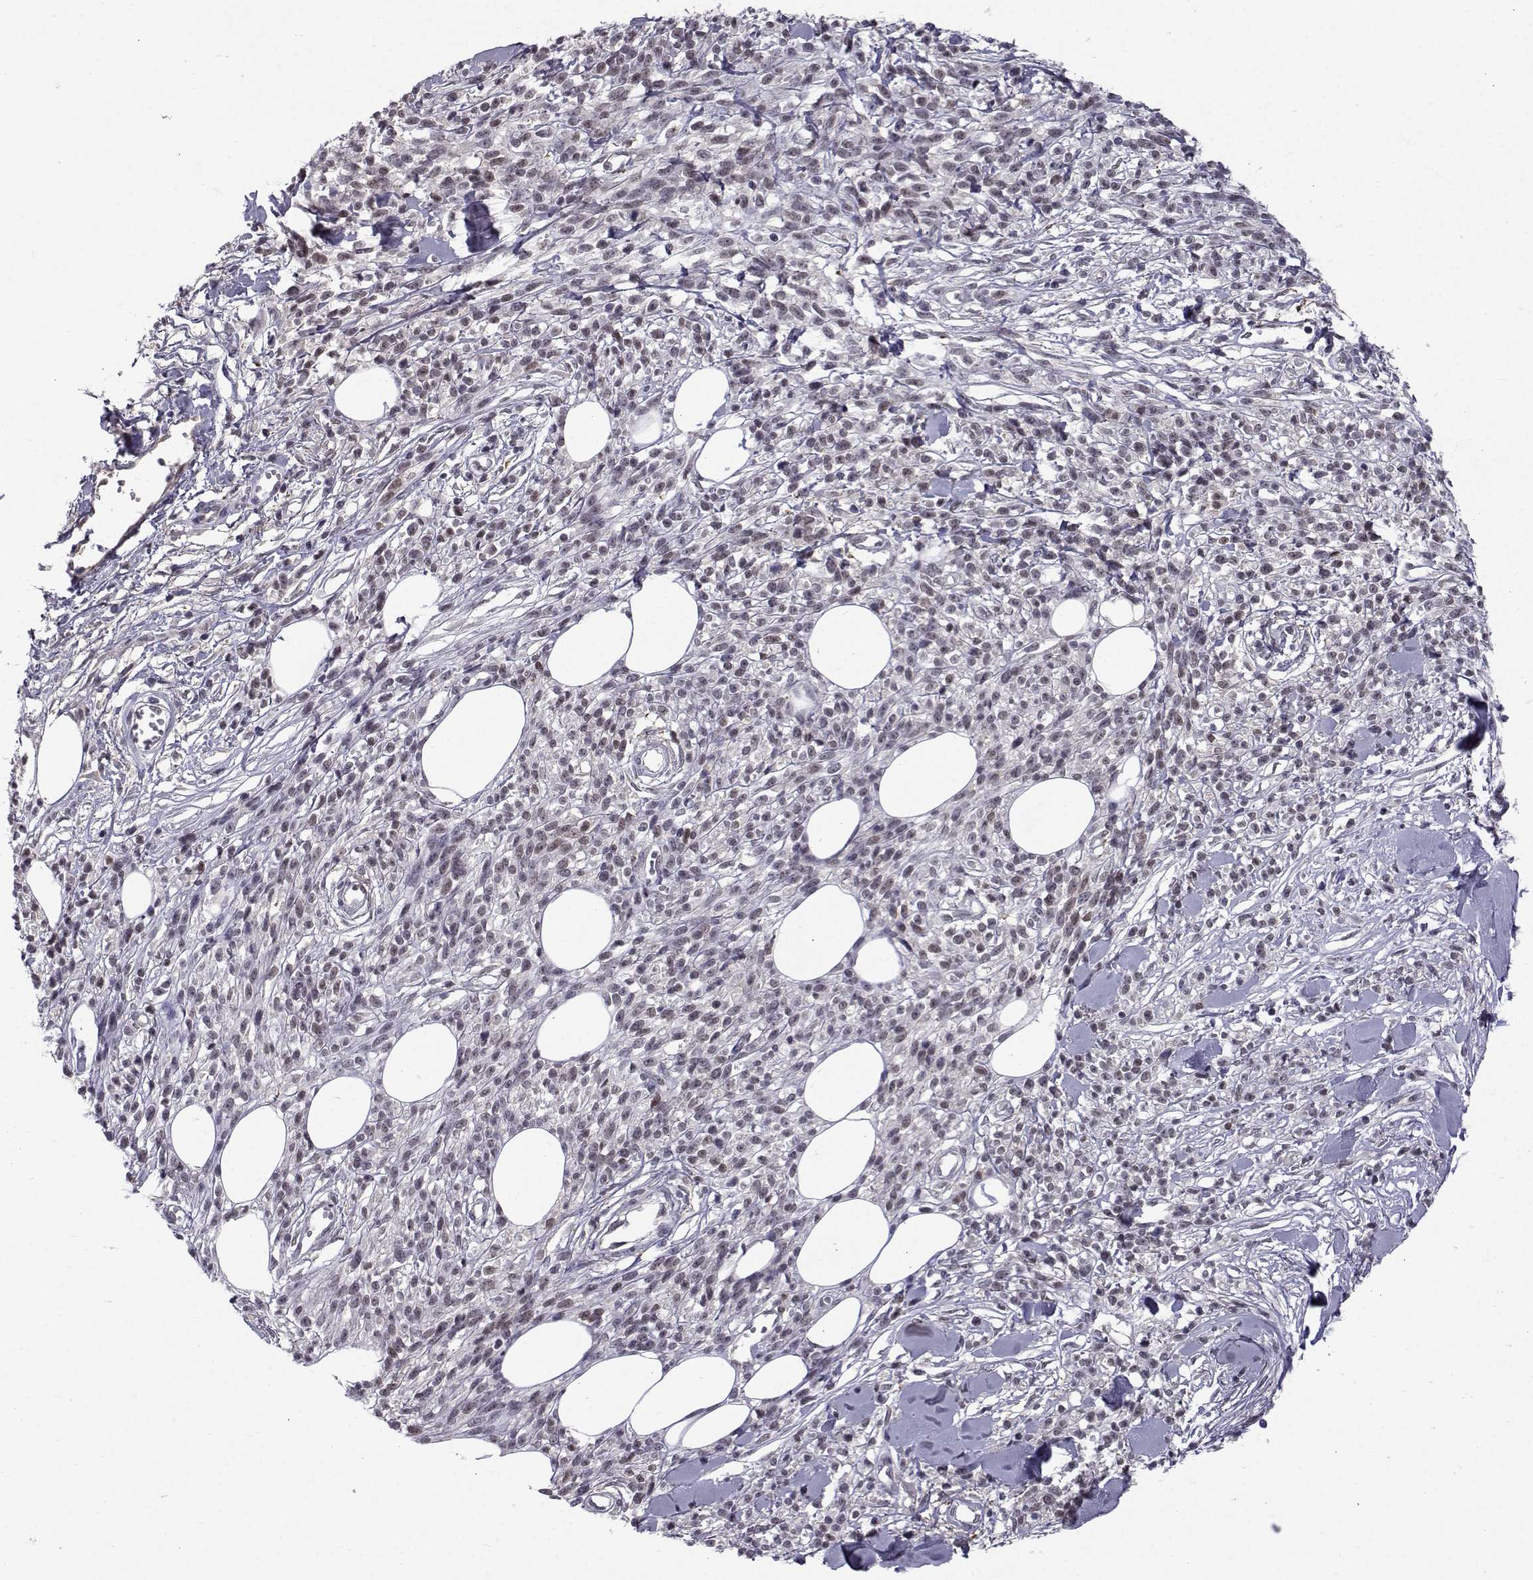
{"staining": {"intensity": "weak", "quantity": "25%-75%", "location": "nuclear"}, "tissue": "melanoma", "cell_type": "Tumor cells", "image_type": "cancer", "snomed": [{"axis": "morphology", "description": "Malignant melanoma, NOS"}, {"axis": "topography", "description": "Skin"}, {"axis": "topography", "description": "Skin of trunk"}], "caption": "A low amount of weak nuclear expression is identified in about 25%-75% of tumor cells in melanoma tissue.", "gene": "RBM24", "patient": {"sex": "male", "age": 74}}